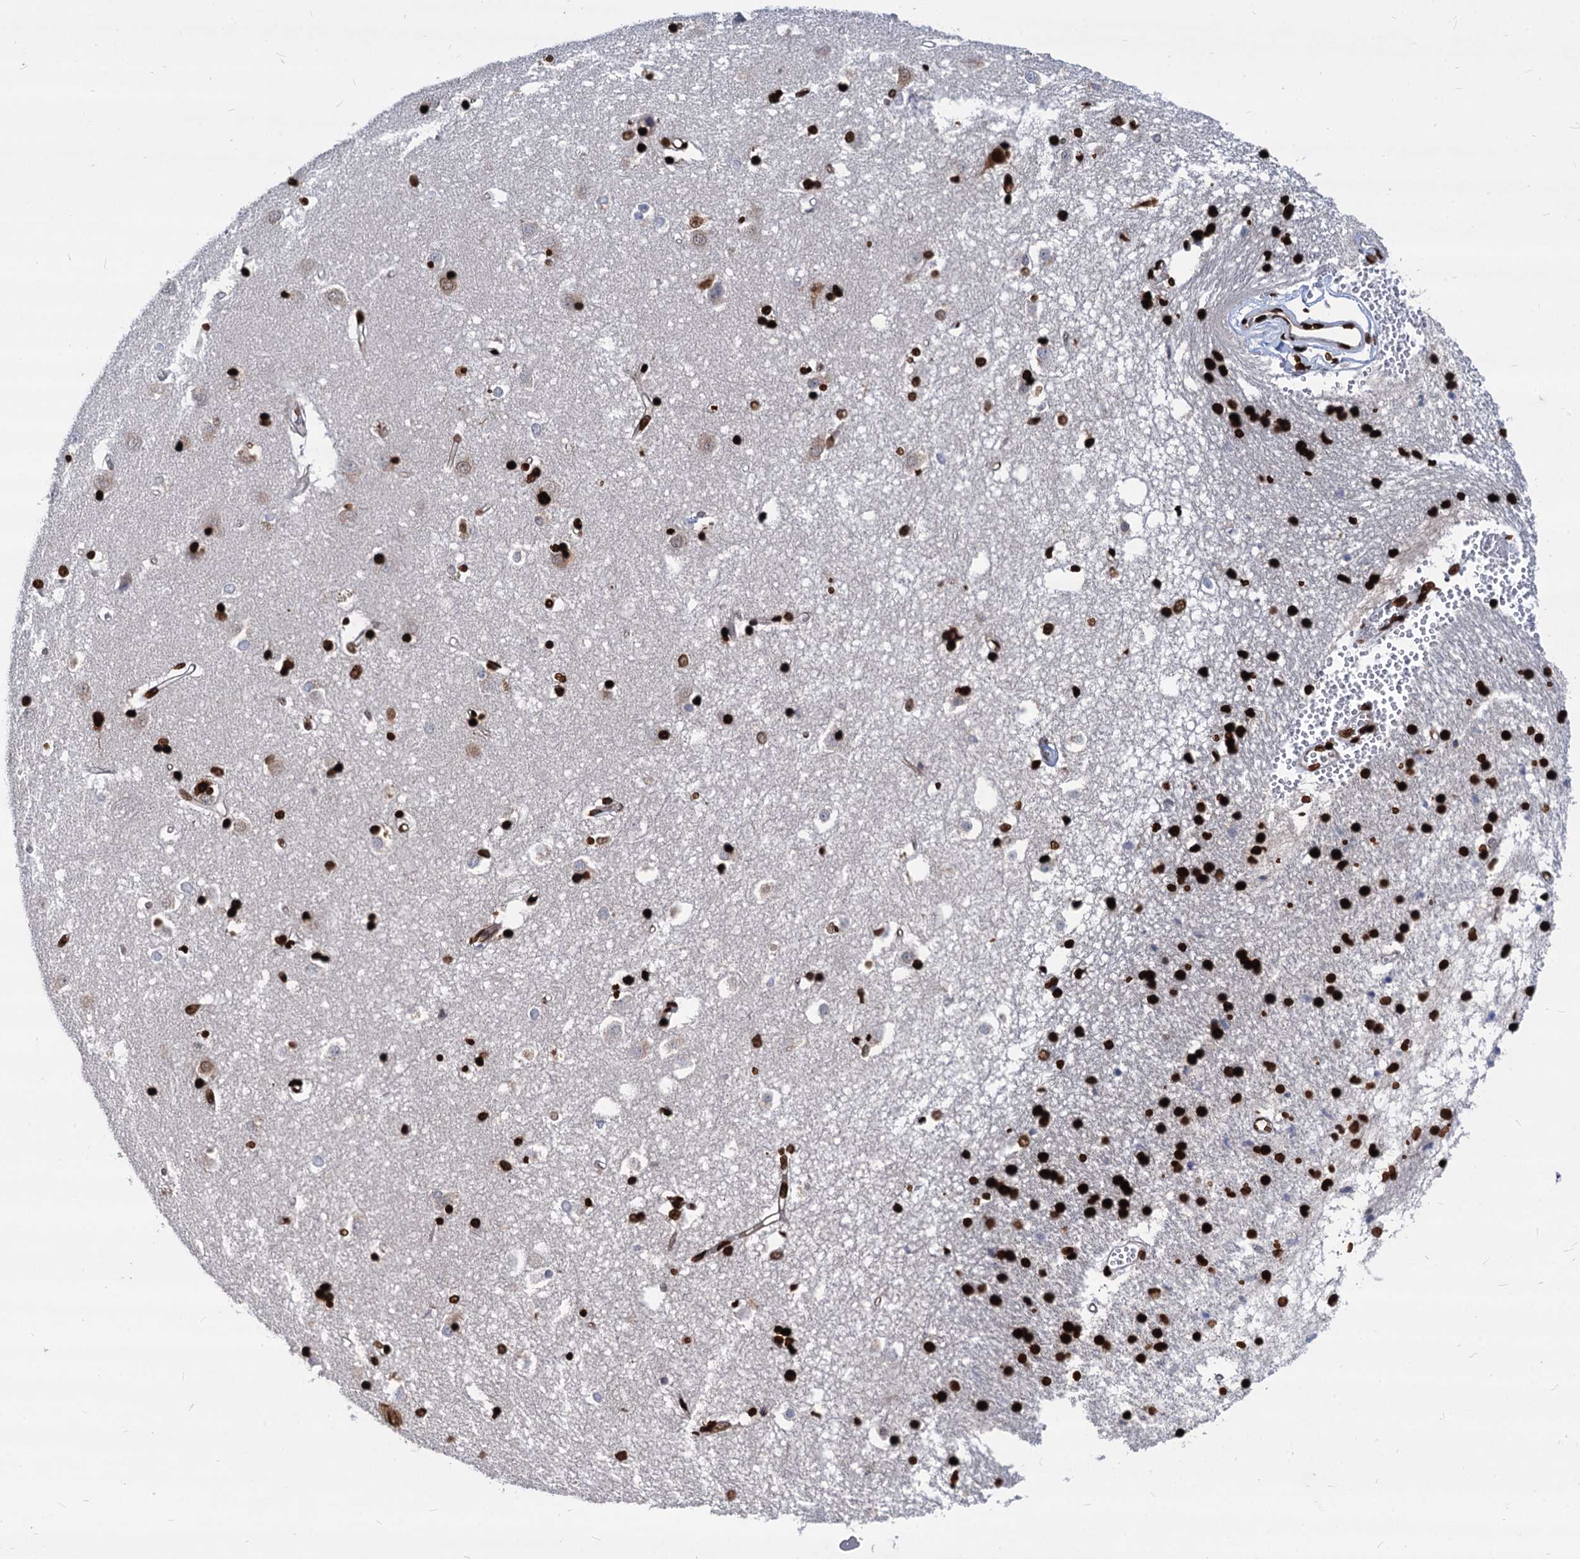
{"staining": {"intensity": "strong", "quantity": ">75%", "location": "nuclear"}, "tissue": "caudate", "cell_type": "Glial cells", "image_type": "normal", "snomed": [{"axis": "morphology", "description": "Normal tissue, NOS"}, {"axis": "topography", "description": "Lateral ventricle wall"}], "caption": "A brown stain highlights strong nuclear positivity of a protein in glial cells of normal caudate.", "gene": "MECP2", "patient": {"sex": "male", "age": 45}}